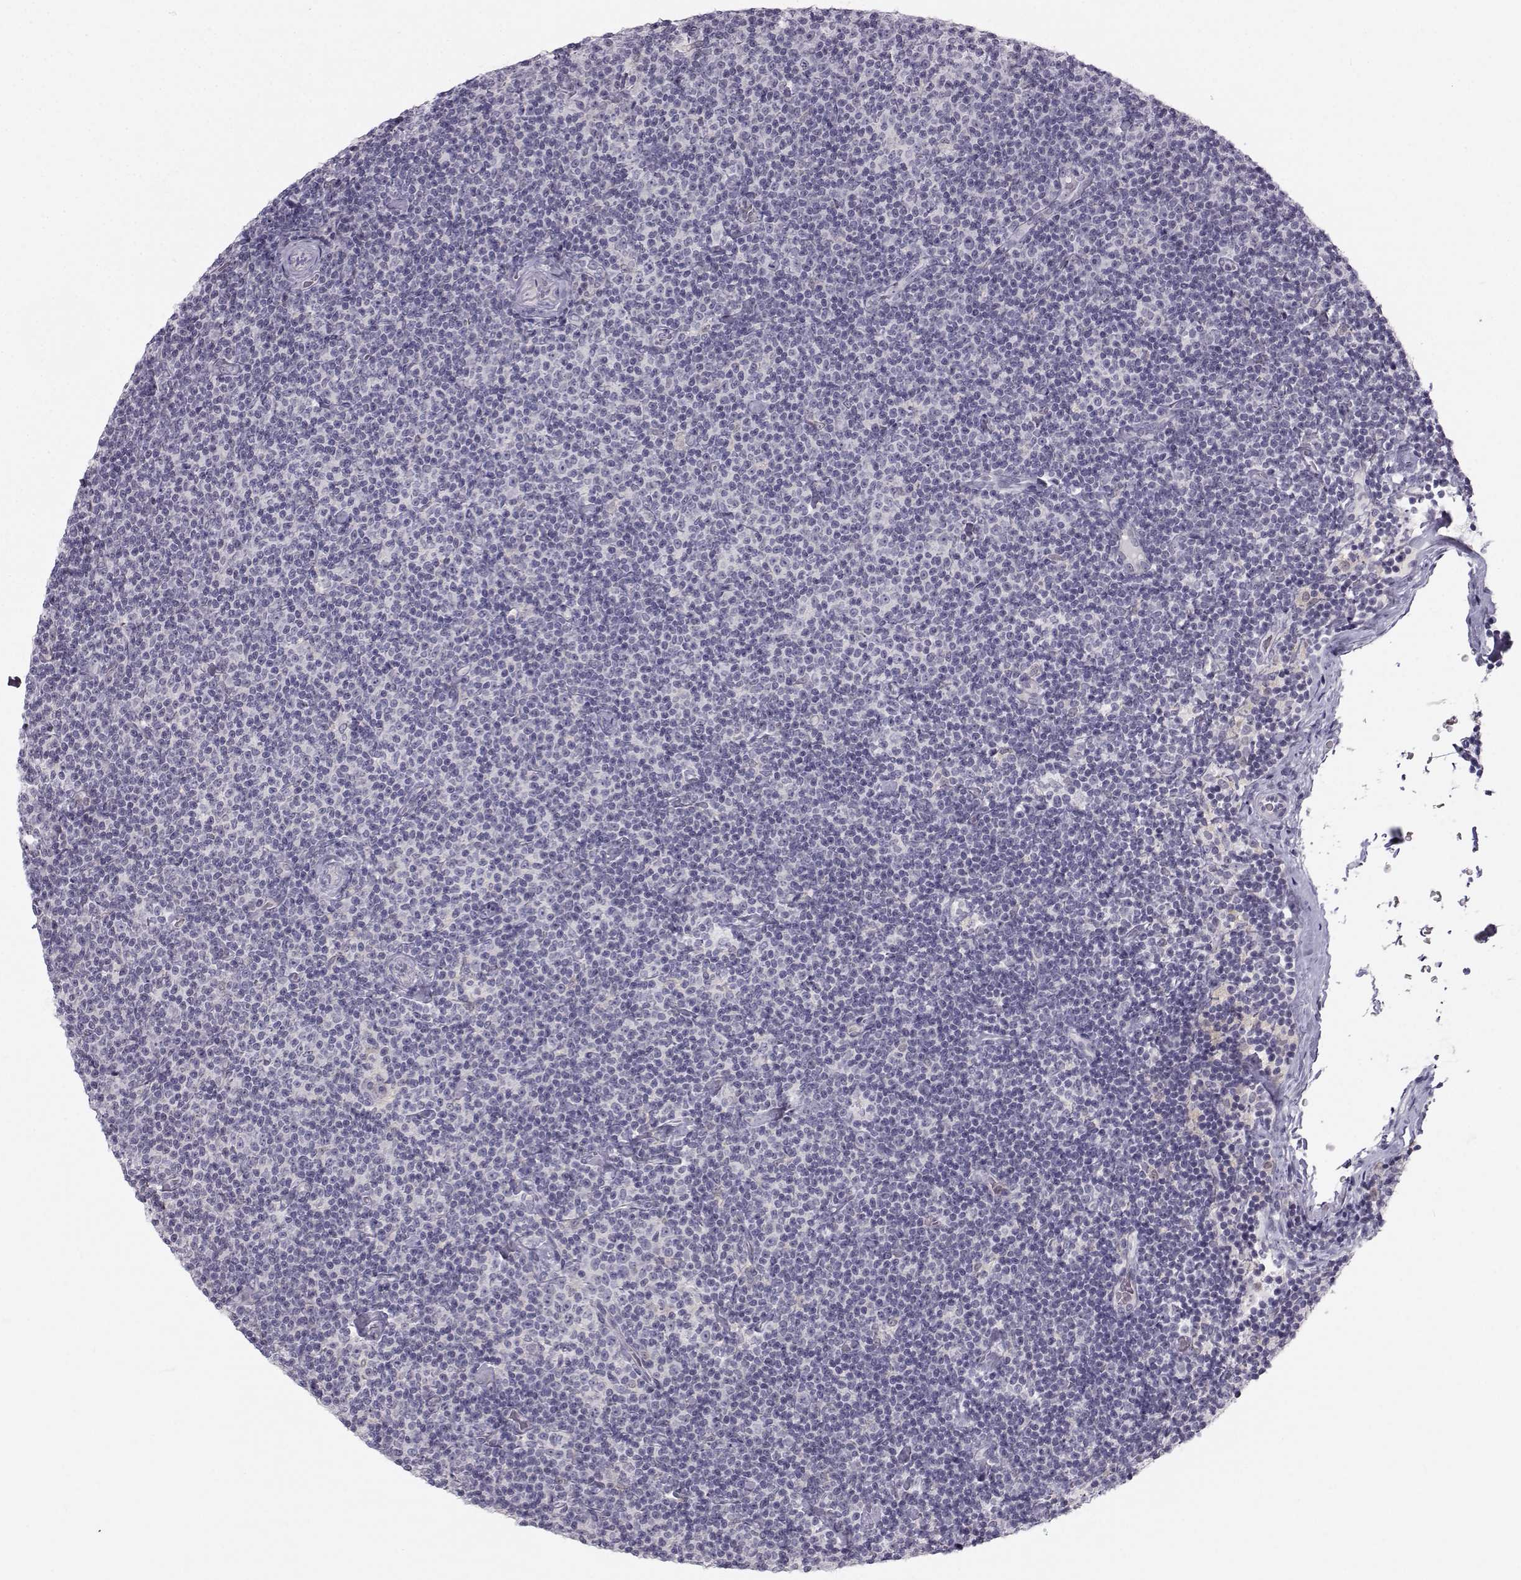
{"staining": {"intensity": "negative", "quantity": "none", "location": "none"}, "tissue": "lymphoma", "cell_type": "Tumor cells", "image_type": "cancer", "snomed": [{"axis": "morphology", "description": "Malignant lymphoma, non-Hodgkin's type, Low grade"}, {"axis": "topography", "description": "Lymph node"}], "caption": "Immunohistochemistry (IHC) histopathology image of neoplastic tissue: malignant lymphoma, non-Hodgkin's type (low-grade) stained with DAB (3,3'-diaminobenzidine) displays no significant protein expression in tumor cells. (DAB immunohistochemistry visualized using brightfield microscopy, high magnification).", "gene": "ZNF185", "patient": {"sex": "male", "age": 81}}